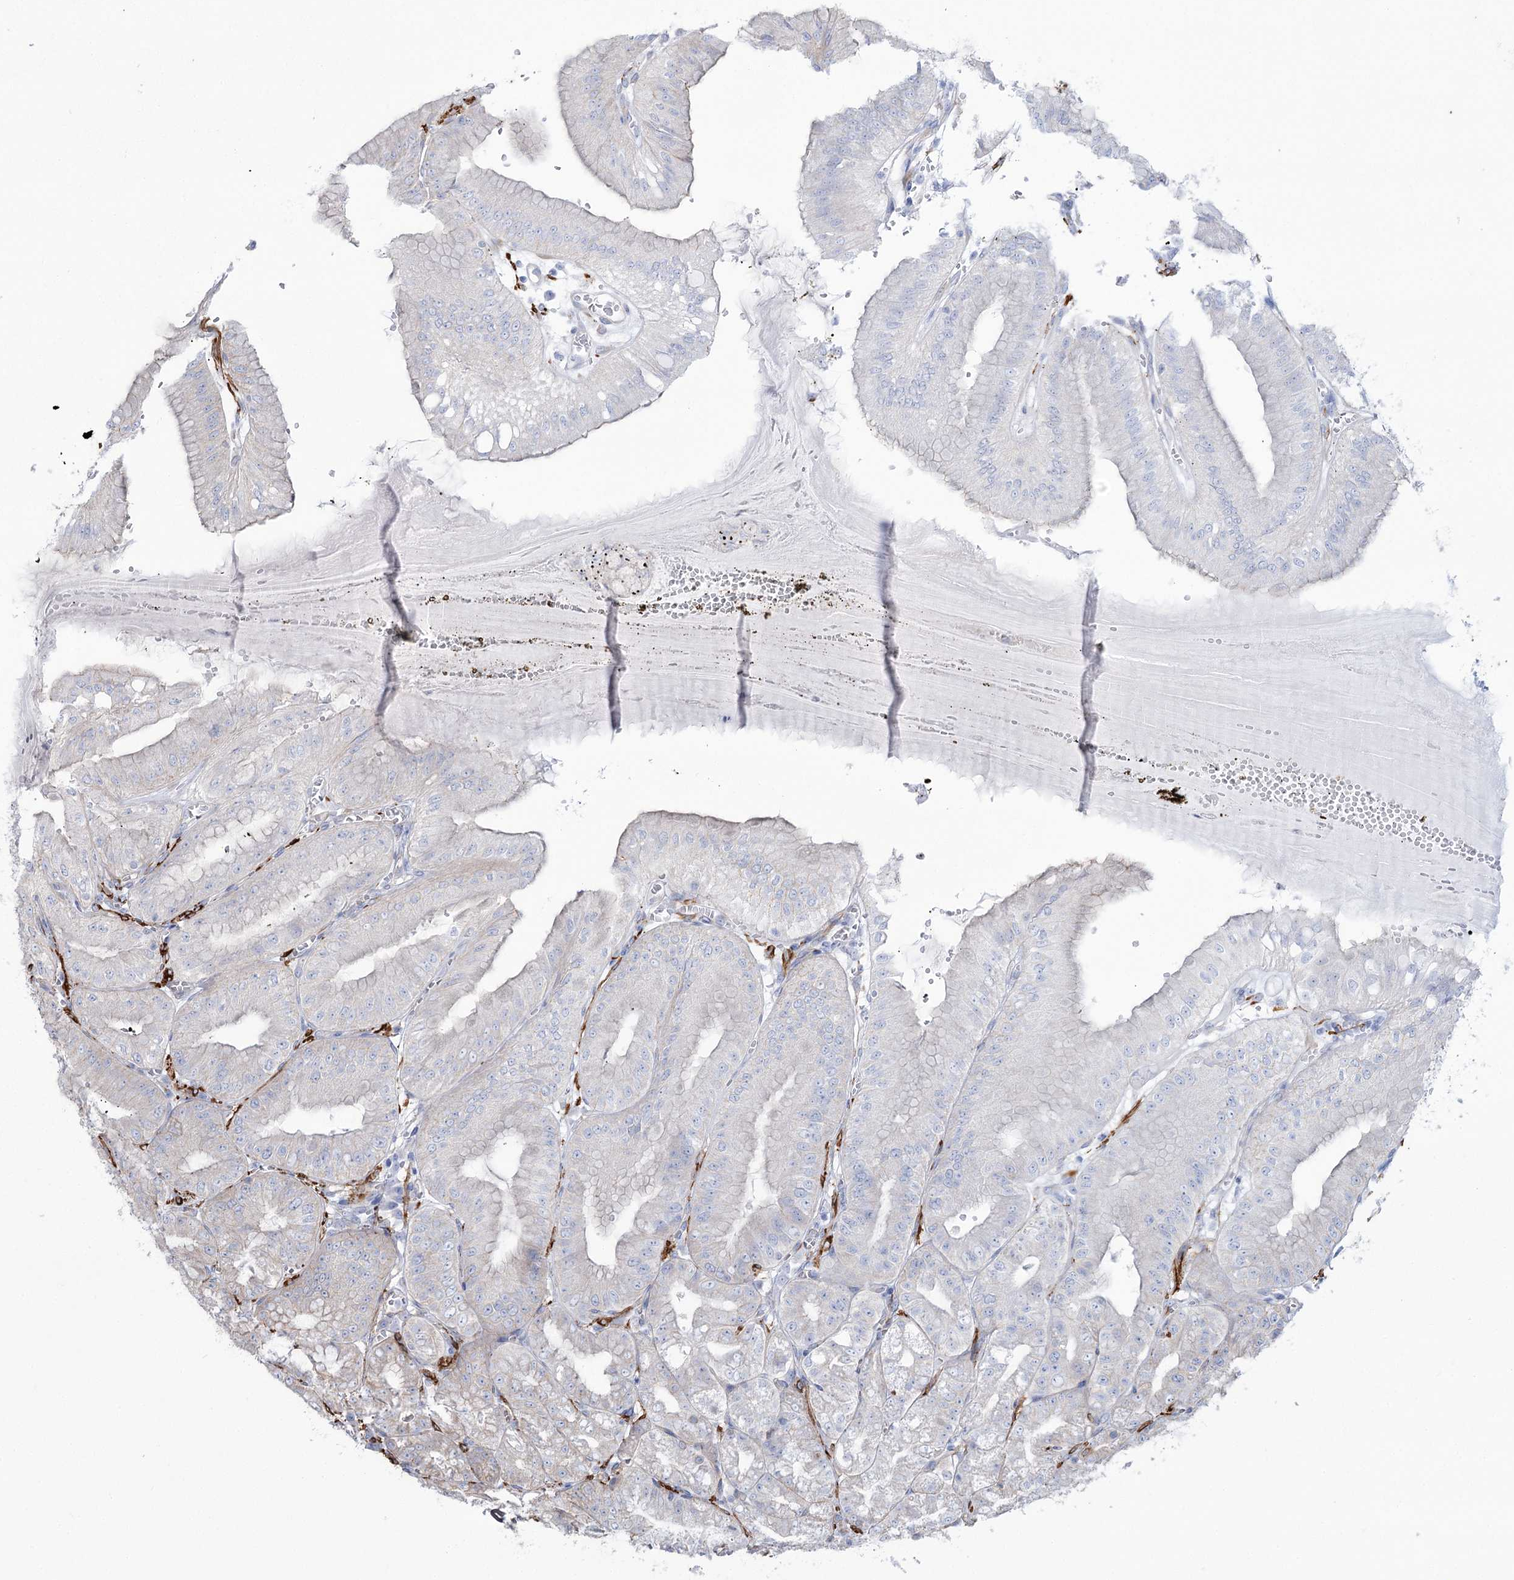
{"staining": {"intensity": "negative", "quantity": "none", "location": "none"}, "tissue": "stomach", "cell_type": "Glandular cells", "image_type": "normal", "snomed": [{"axis": "morphology", "description": "Normal tissue, NOS"}, {"axis": "topography", "description": "Stomach, lower"}], "caption": "Protein analysis of benign stomach demonstrates no significant expression in glandular cells.", "gene": "PLEKHA5", "patient": {"sex": "male", "age": 71}}